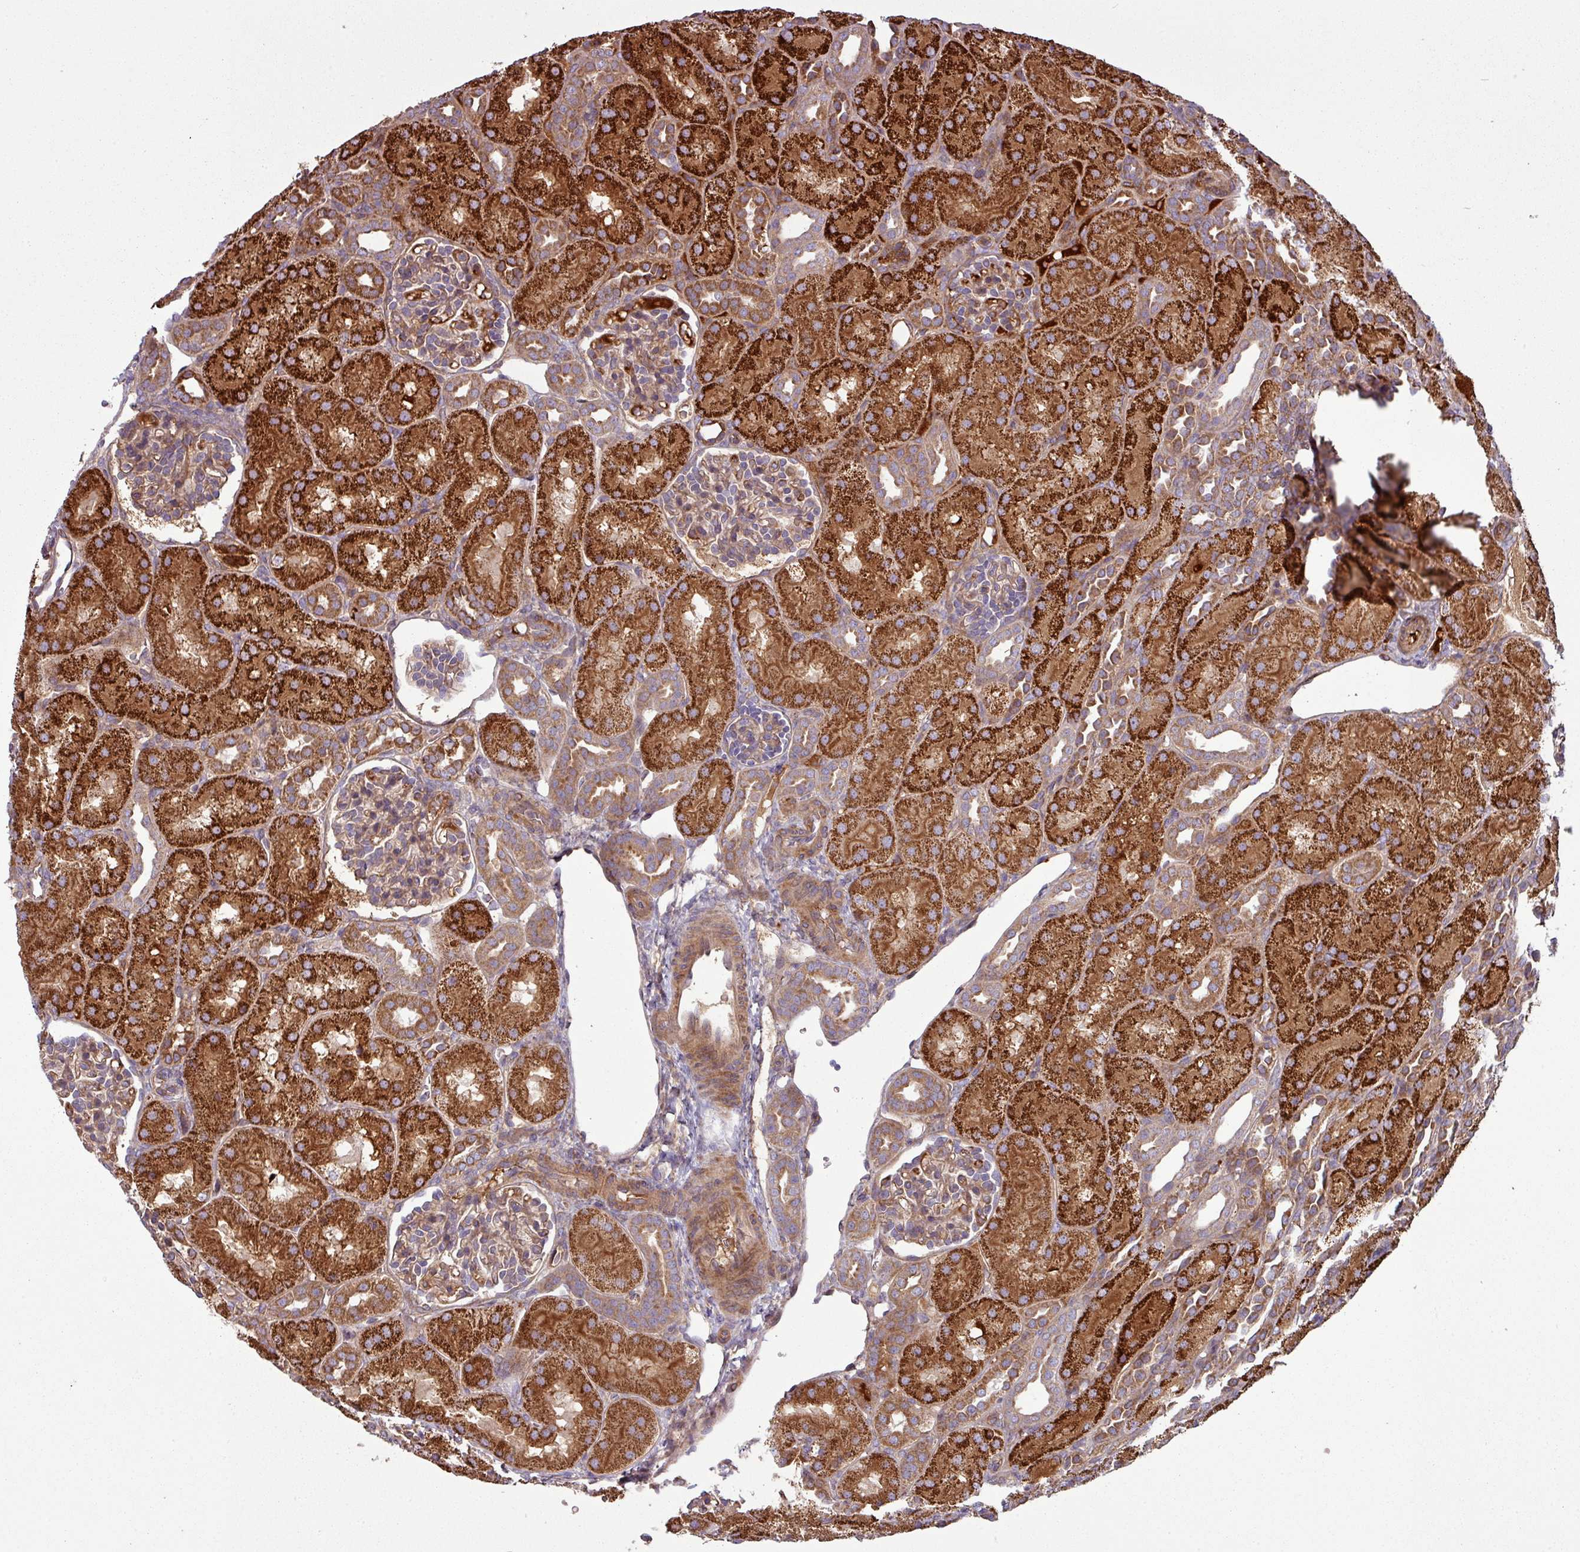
{"staining": {"intensity": "moderate", "quantity": ">75%", "location": "cytoplasmic/membranous"}, "tissue": "kidney", "cell_type": "Cells in glomeruli", "image_type": "normal", "snomed": [{"axis": "morphology", "description": "Normal tissue, NOS"}, {"axis": "topography", "description": "Kidney"}], "caption": "Immunohistochemistry (IHC) micrograph of benign human kidney stained for a protein (brown), which demonstrates medium levels of moderate cytoplasmic/membranous positivity in approximately >75% of cells in glomeruli.", "gene": "SNRNP25", "patient": {"sex": "male", "age": 1}}